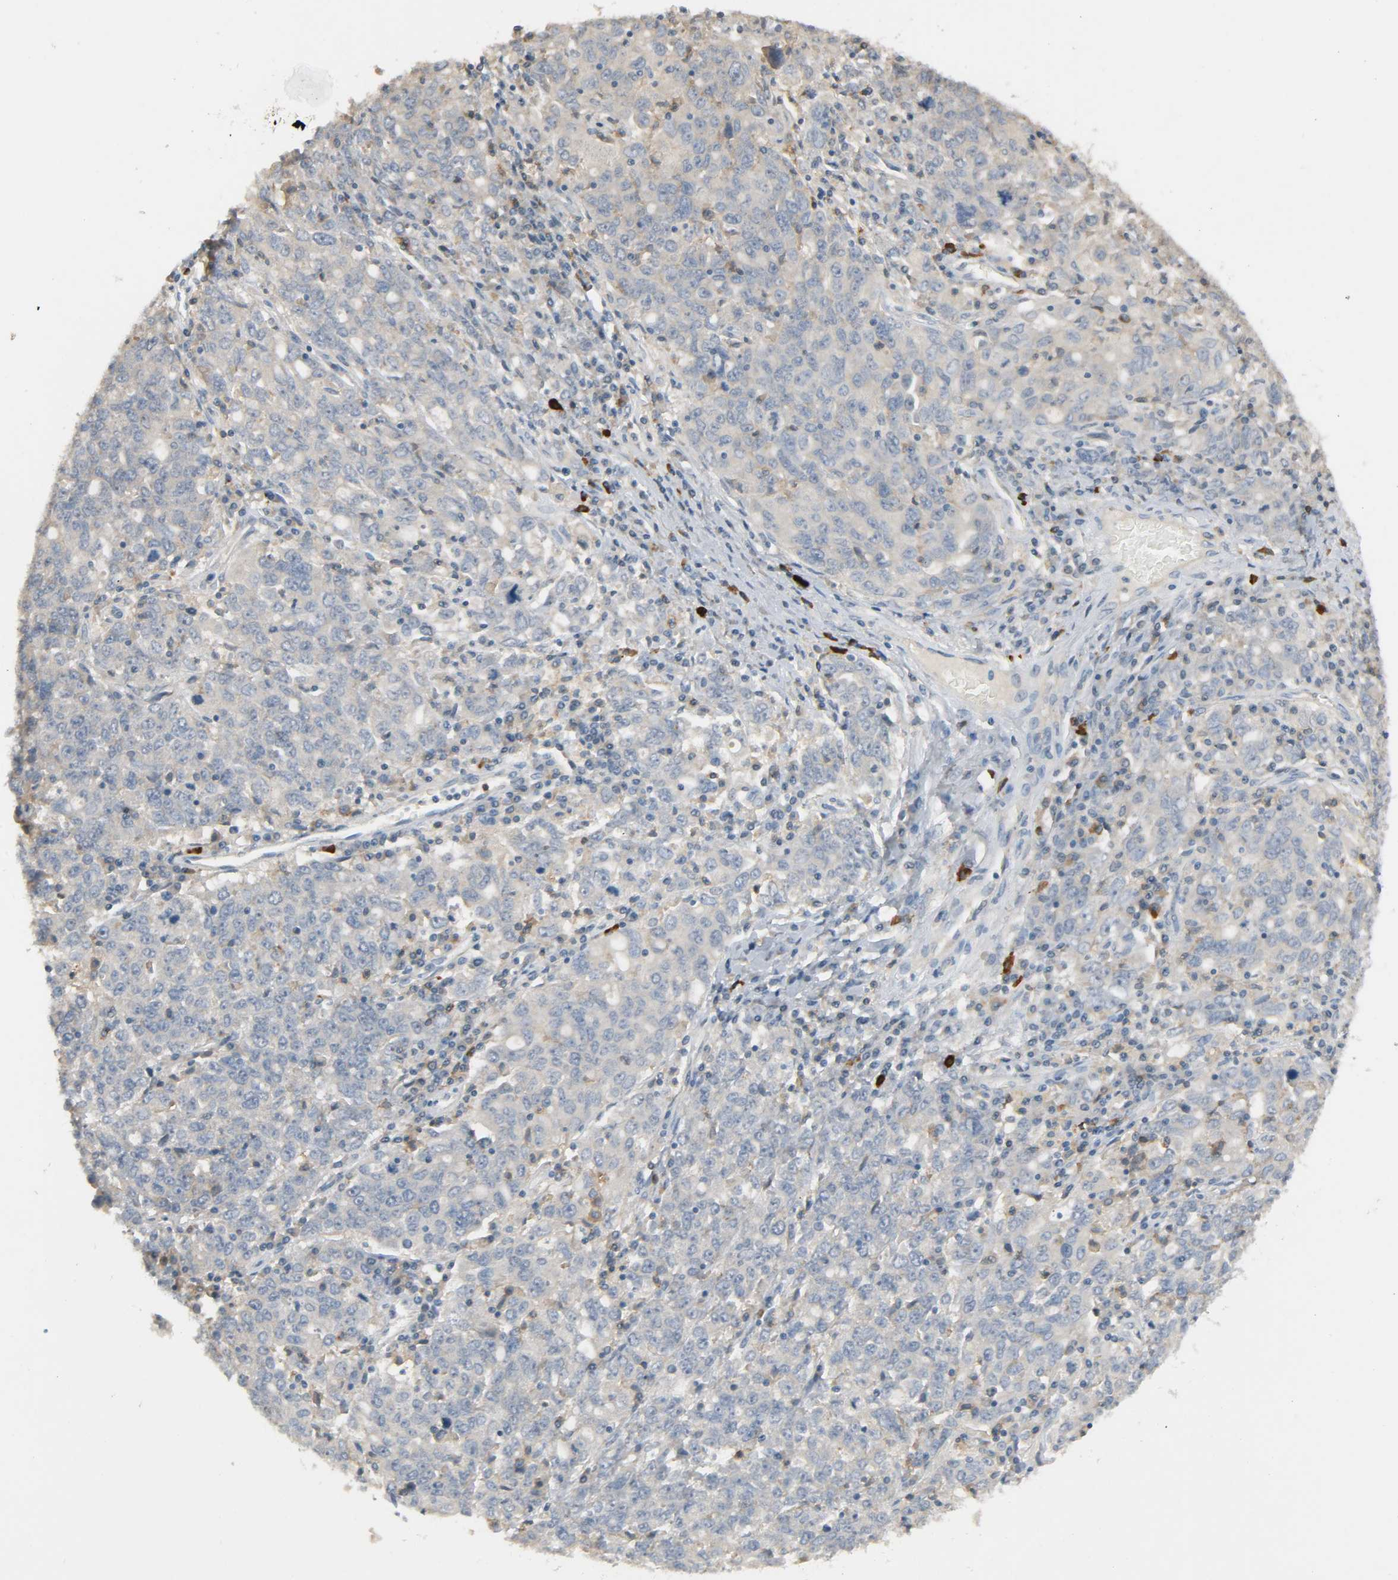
{"staining": {"intensity": "weak", "quantity": "<25%", "location": "cytoplasmic/membranous"}, "tissue": "ovarian cancer", "cell_type": "Tumor cells", "image_type": "cancer", "snomed": [{"axis": "morphology", "description": "Carcinoma, endometroid"}, {"axis": "topography", "description": "Ovary"}], "caption": "Tumor cells show no significant protein positivity in ovarian endometroid carcinoma.", "gene": "CD4", "patient": {"sex": "female", "age": 62}}